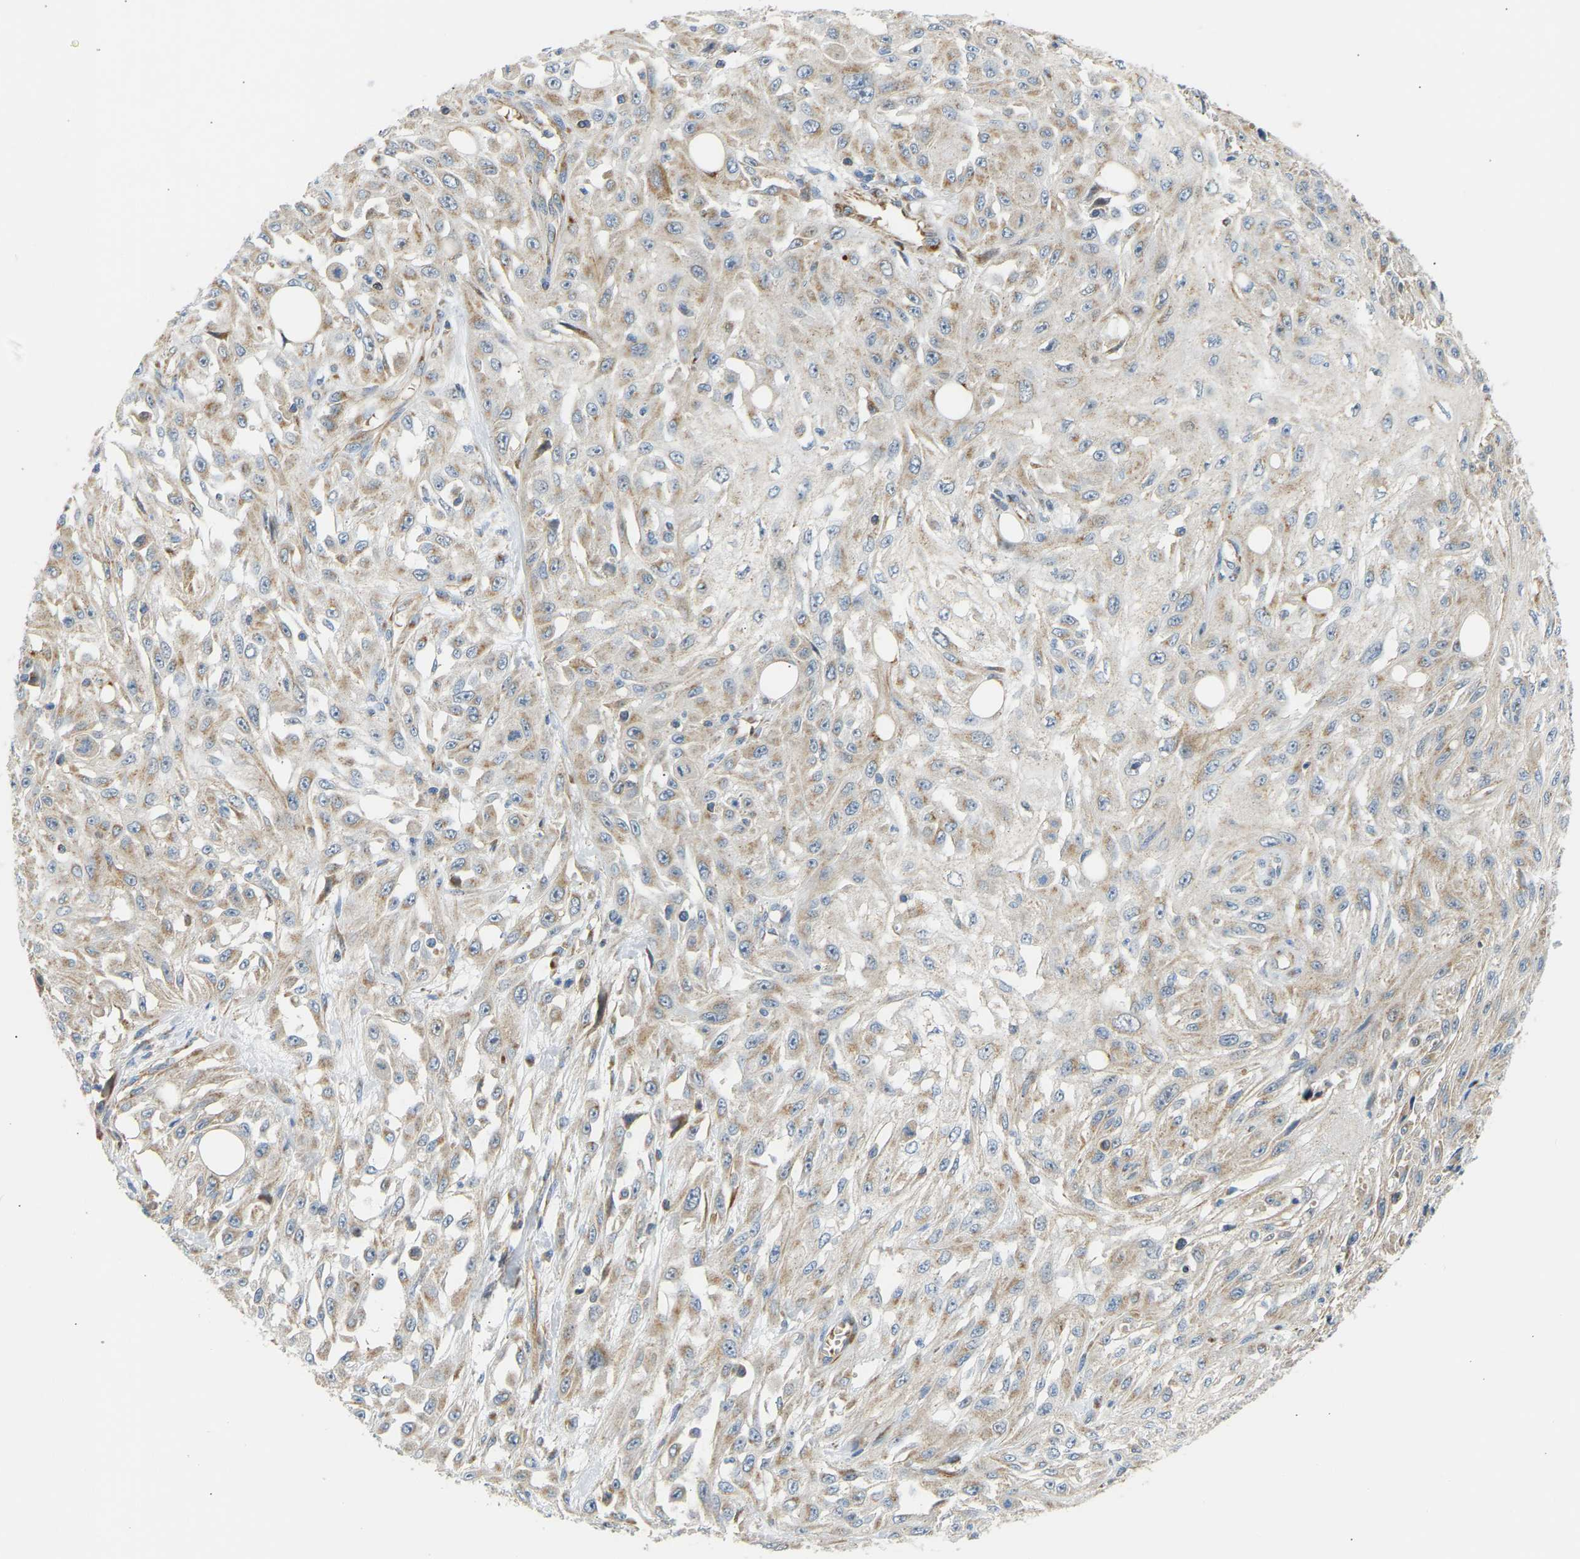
{"staining": {"intensity": "weak", "quantity": ">75%", "location": "cytoplasmic/membranous"}, "tissue": "skin cancer", "cell_type": "Tumor cells", "image_type": "cancer", "snomed": [{"axis": "morphology", "description": "Squamous cell carcinoma, NOS"}, {"axis": "morphology", "description": "Squamous cell carcinoma, metastatic, NOS"}, {"axis": "topography", "description": "Skin"}, {"axis": "topography", "description": "Lymph node"}], "caption": "Tumor cells display low levels of weak cytoplasmic/membranous staining in approximately >75% of cells in skin cancer.", "gene": "YIPF2", "patient": {"sex": "male", "age": 75}}